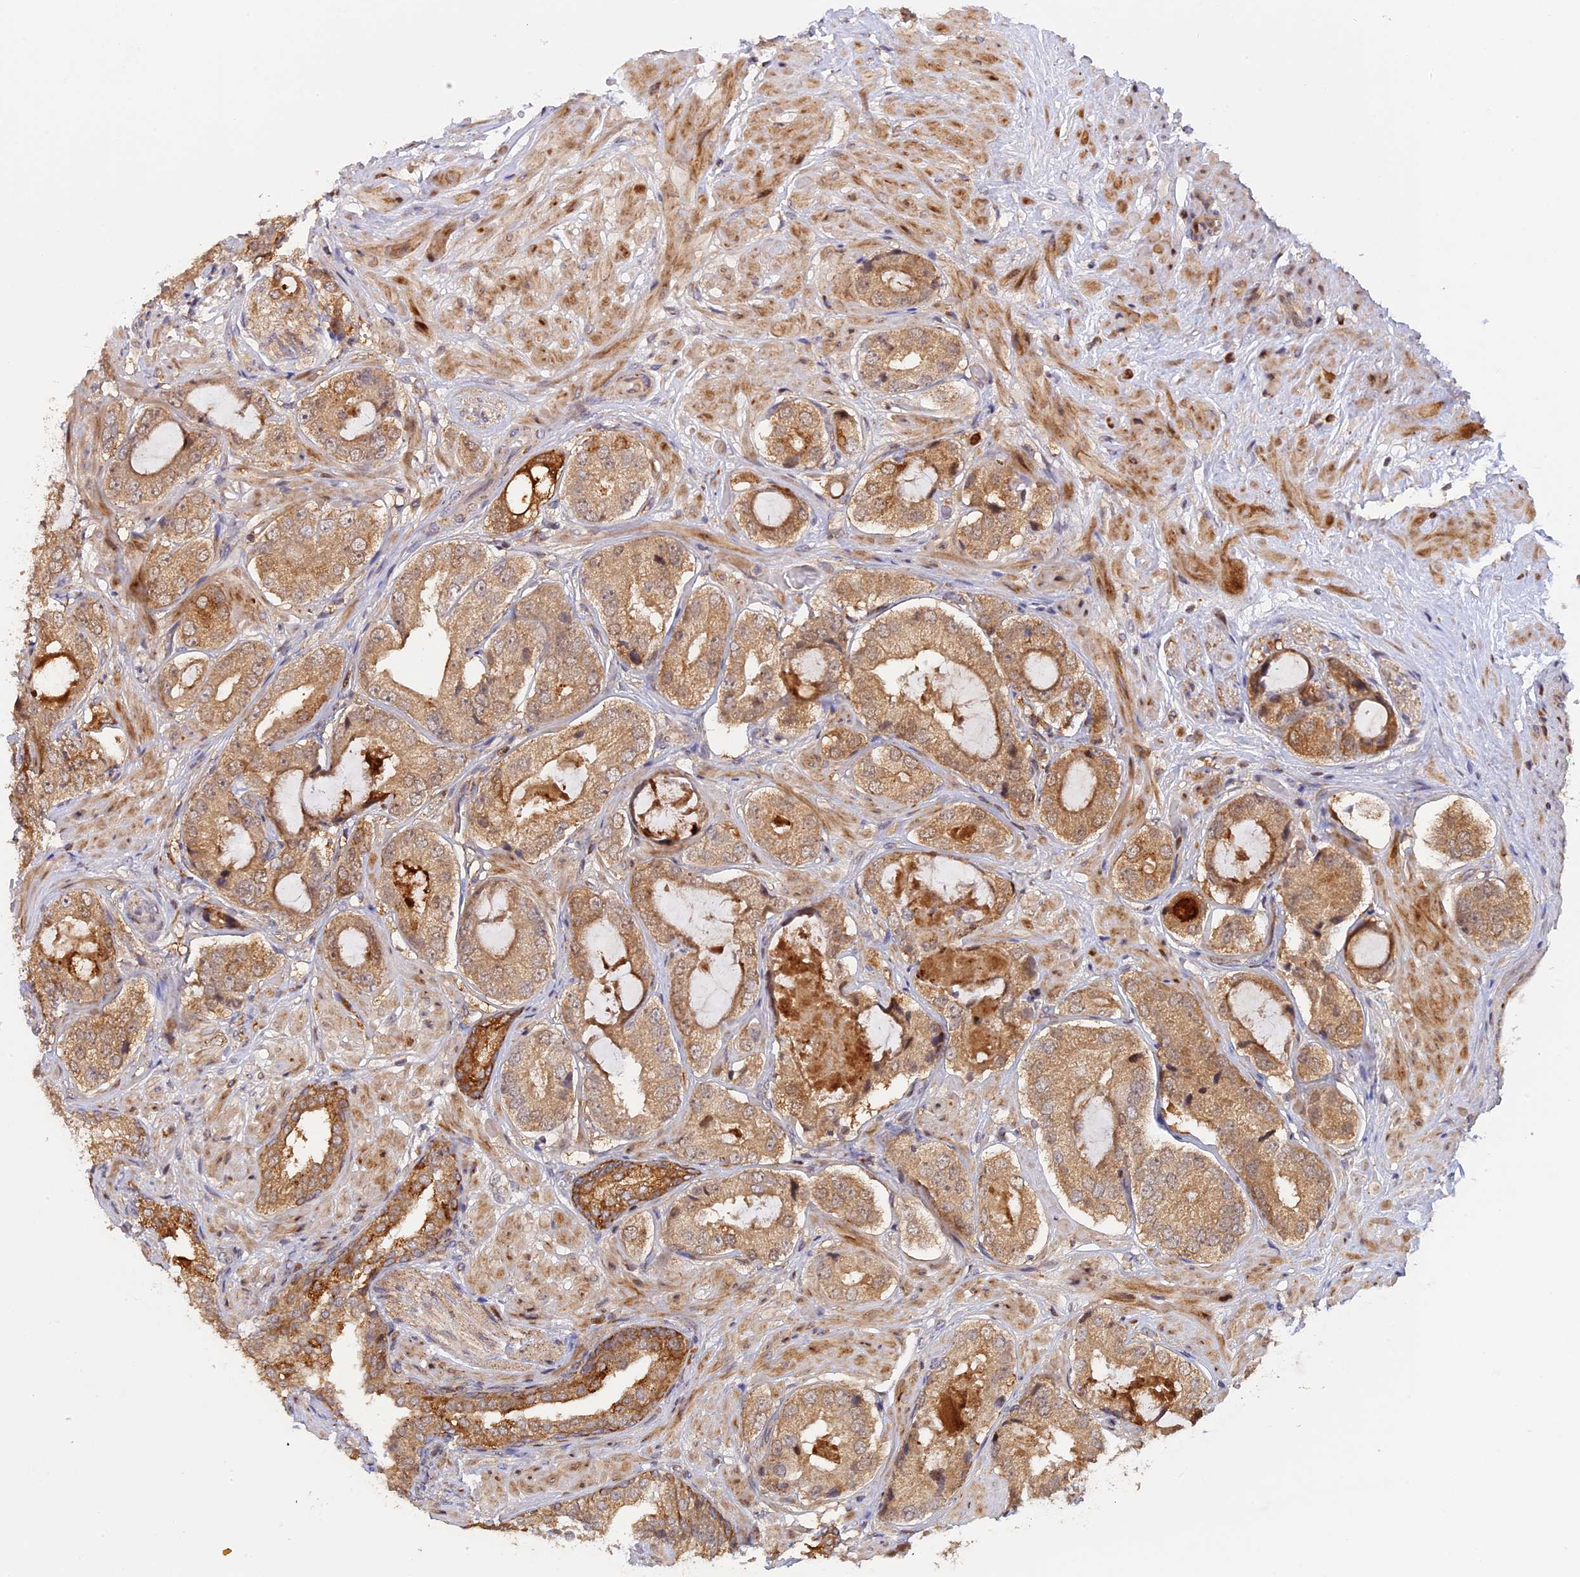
{"staining": {"intensity": "moderate", "quantity": ">75%", "location": "cytoplasmic/membranous"}, "tissue": "prostate cancer", "cell_type": "Tumor cells", "image_type": "cancer", "snomed": [{"axis": "morphology", "description": "Adenocarcinoma, High grade"}, {"axis": "topography", "description": "Prostate"}], "caption": "Immunohistochemistry (DAB) staining of prostate cancer exhibits moderate cytoplasmic/membranous protein staining in about >75% of tumor cells.", "gene": "GSKIP", "patient": {"sex": "male", "age": 59}}